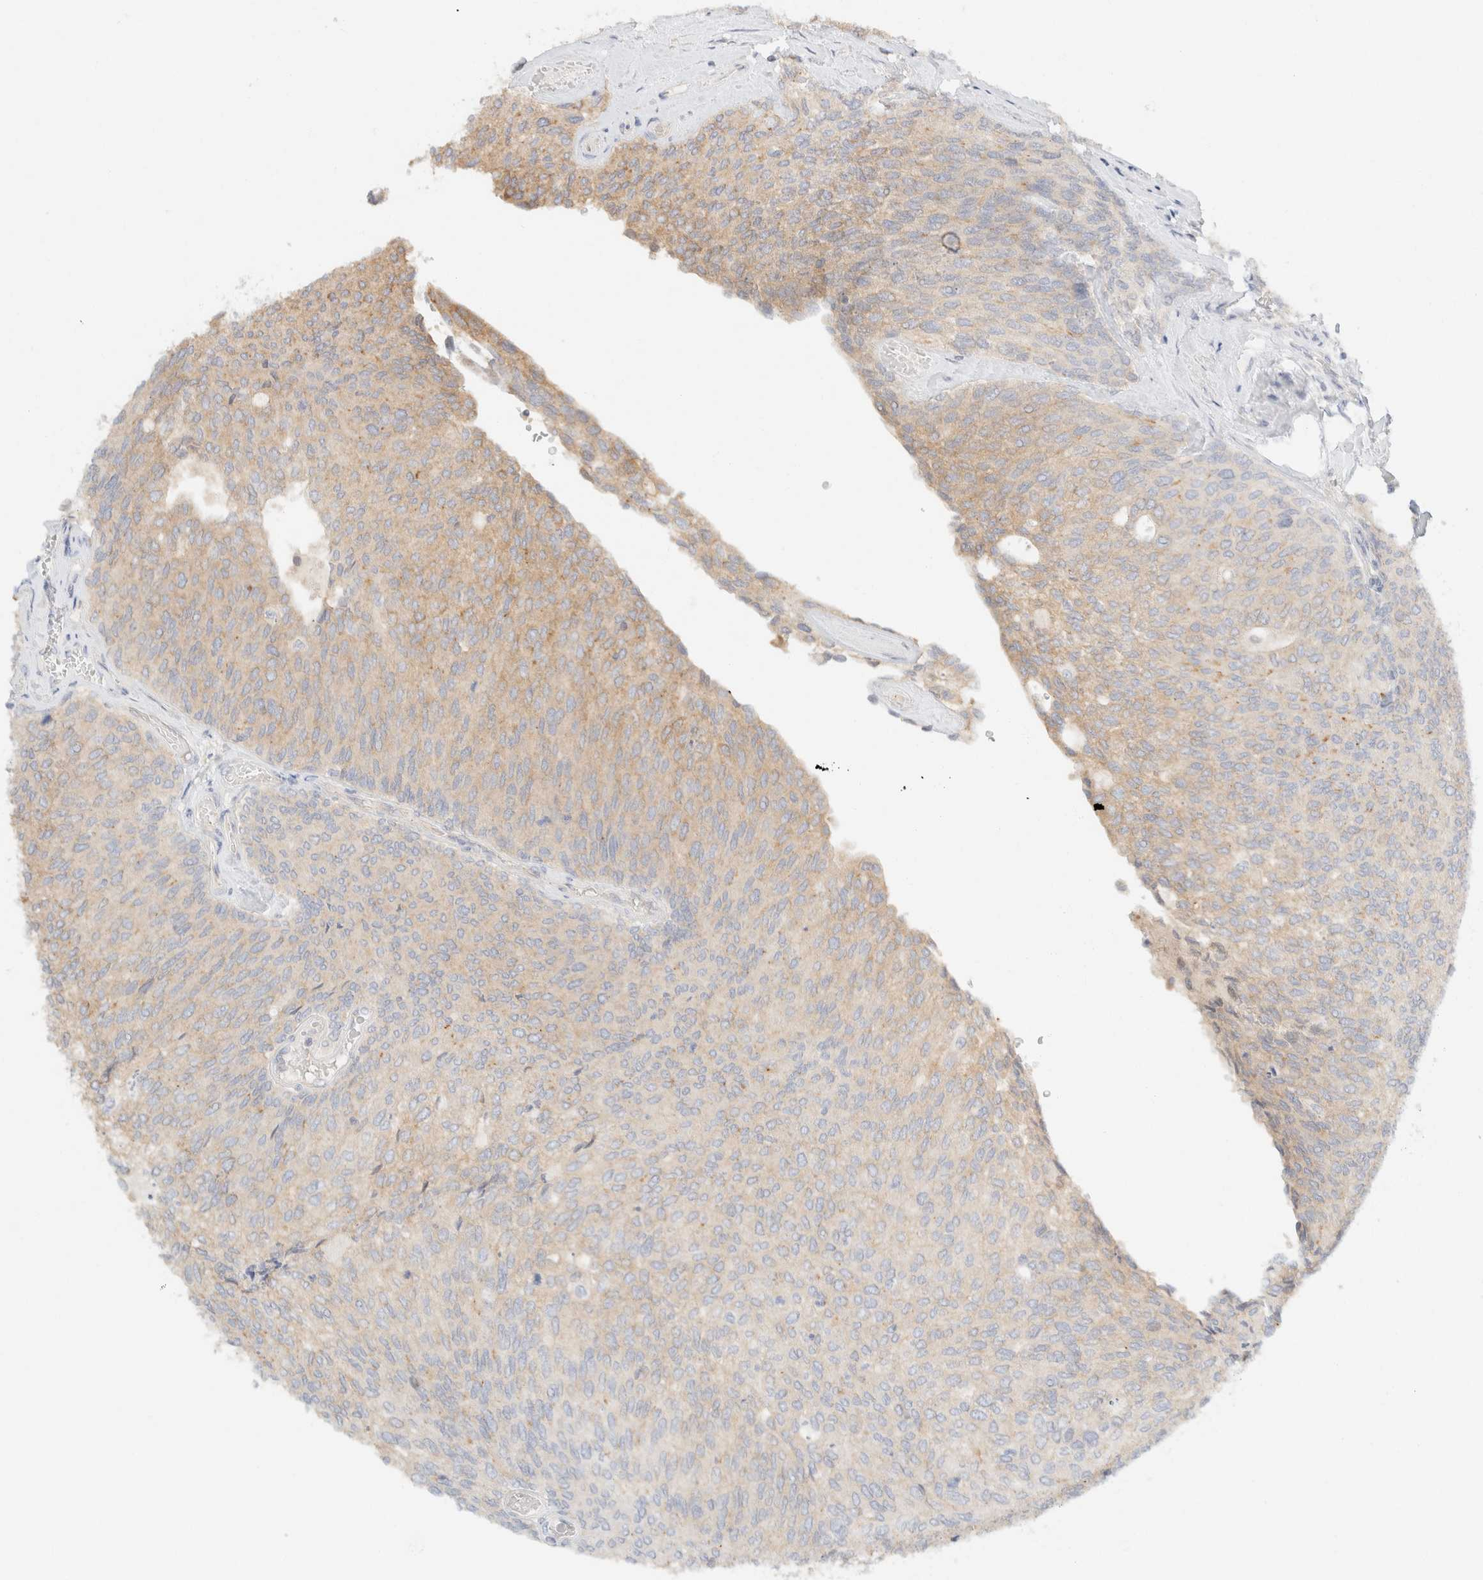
{"staining": {"intensity": "moderate", "quantity": "25%-75%", "location": "cytoplasmic/membranous"}, "tissue": "urothelial cancer", "cell_type": "Tumor cells", "image_type": "cancer", "snomed": [{"axis": "morphology", "description": "Urothelial carcinoma, Low grade"}, {"axis": "topography", "description": "Urinary bladder"}], "caption": "This histopathology image exhibits immunohistochemistry (IHC) staining of human urothelial cancer, with medium moderate cytoplasmic/membranous staining in approximately 25%-75% of tumor cells.", "gene": "SH3GLB2", "patient": {"sex": "female", "age": 79}}